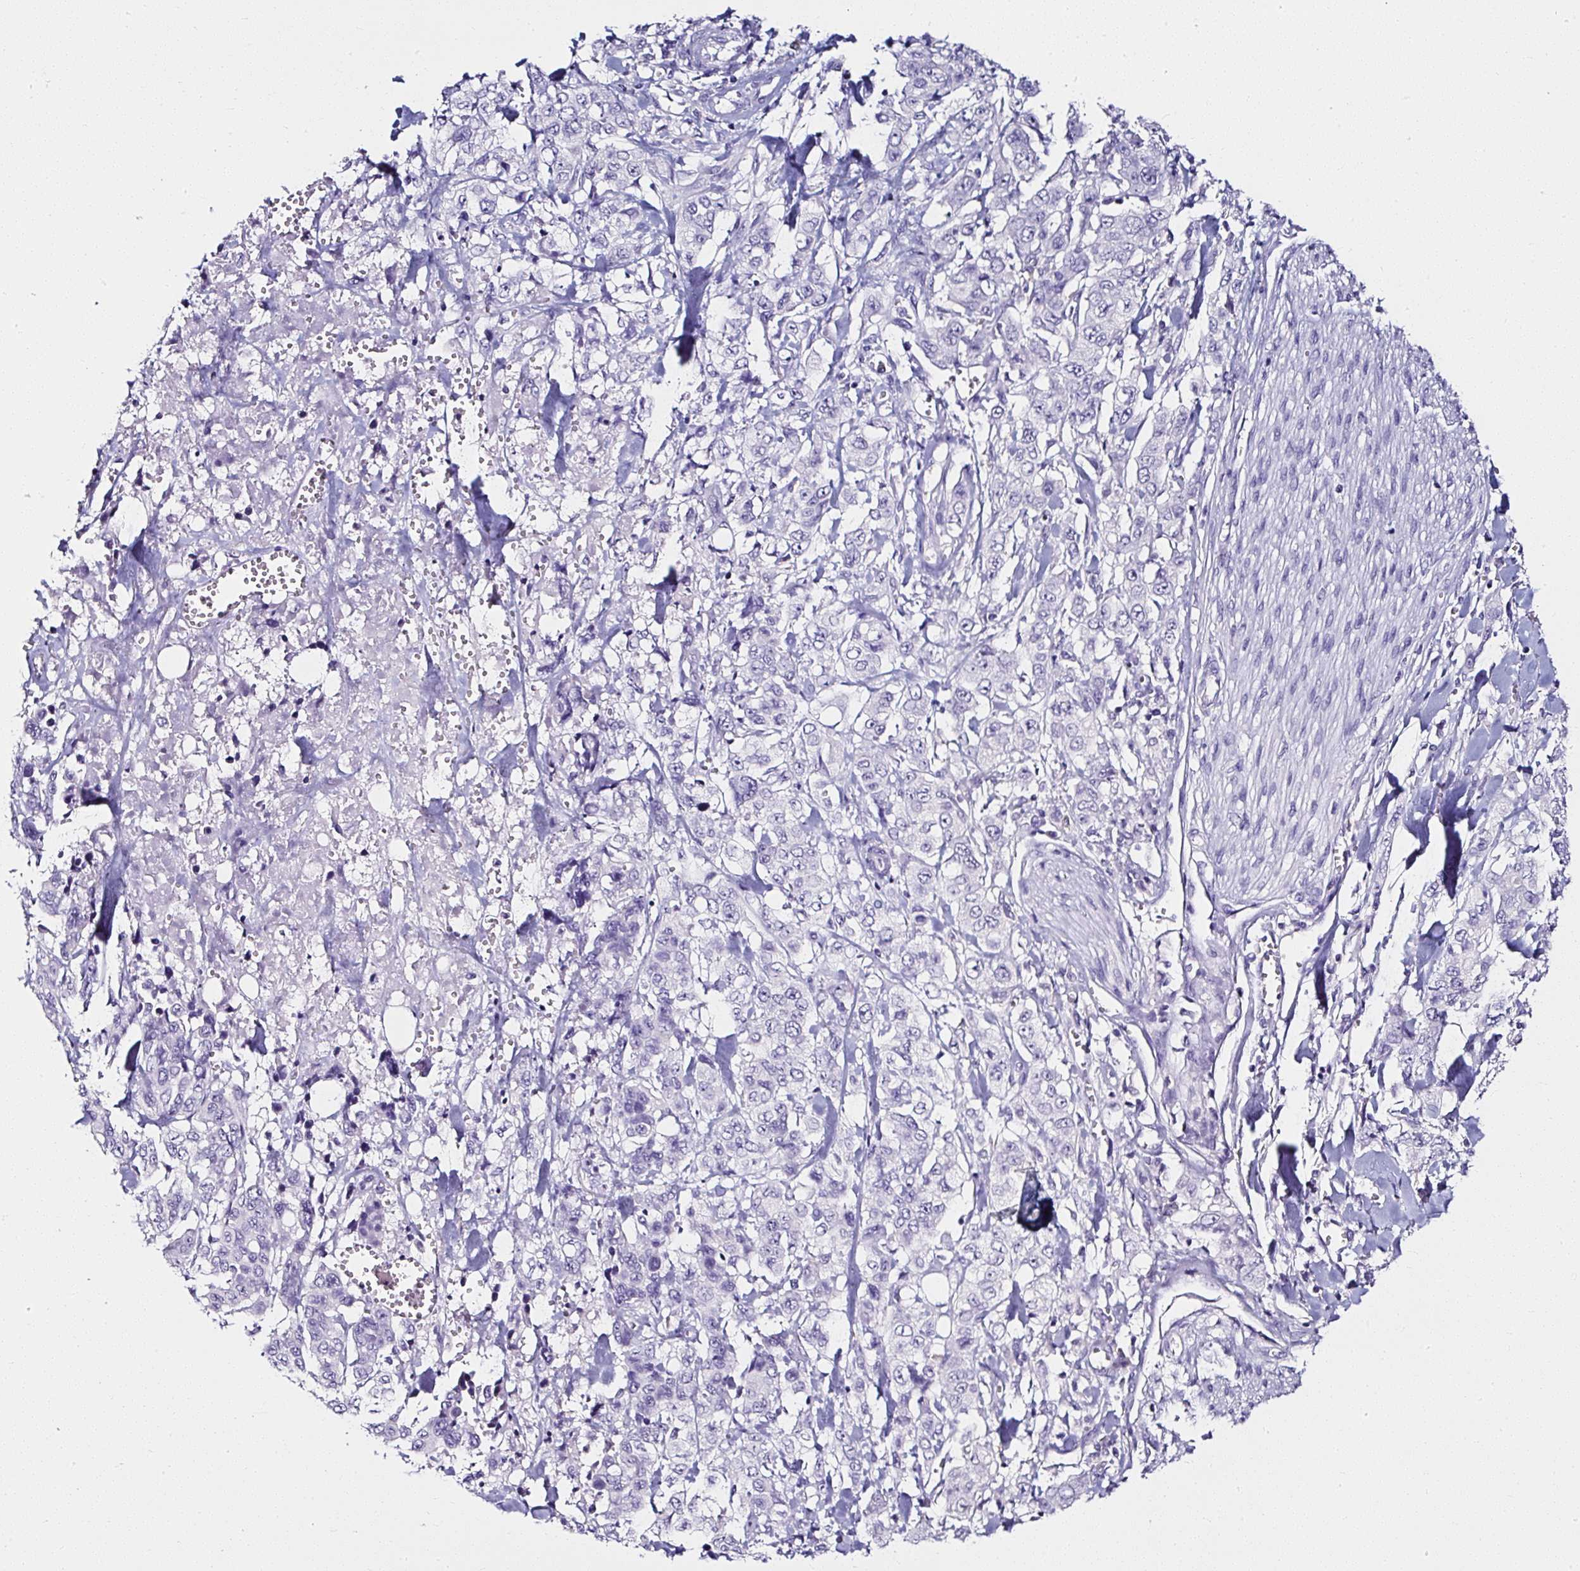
{"staining": {"intensity": "negative", "quantity": "none", "location": "none"}, "tissue": "stomach cancer", "cell_type": "Tumor cells", "image_type": "cancer", "snomed": [{"axis": "morphology", "description": "Adenocarcinoma, NOS"}, {"axis": "topography", "description": "Stomach, upper"}], "caption": "Human stomach adenocarcinoma stained for a protein using immunohistochemistry shows no positivity in tumor cells.", "gene": "ATP2A1", "patient": {"sex": "male", "age": 62}}